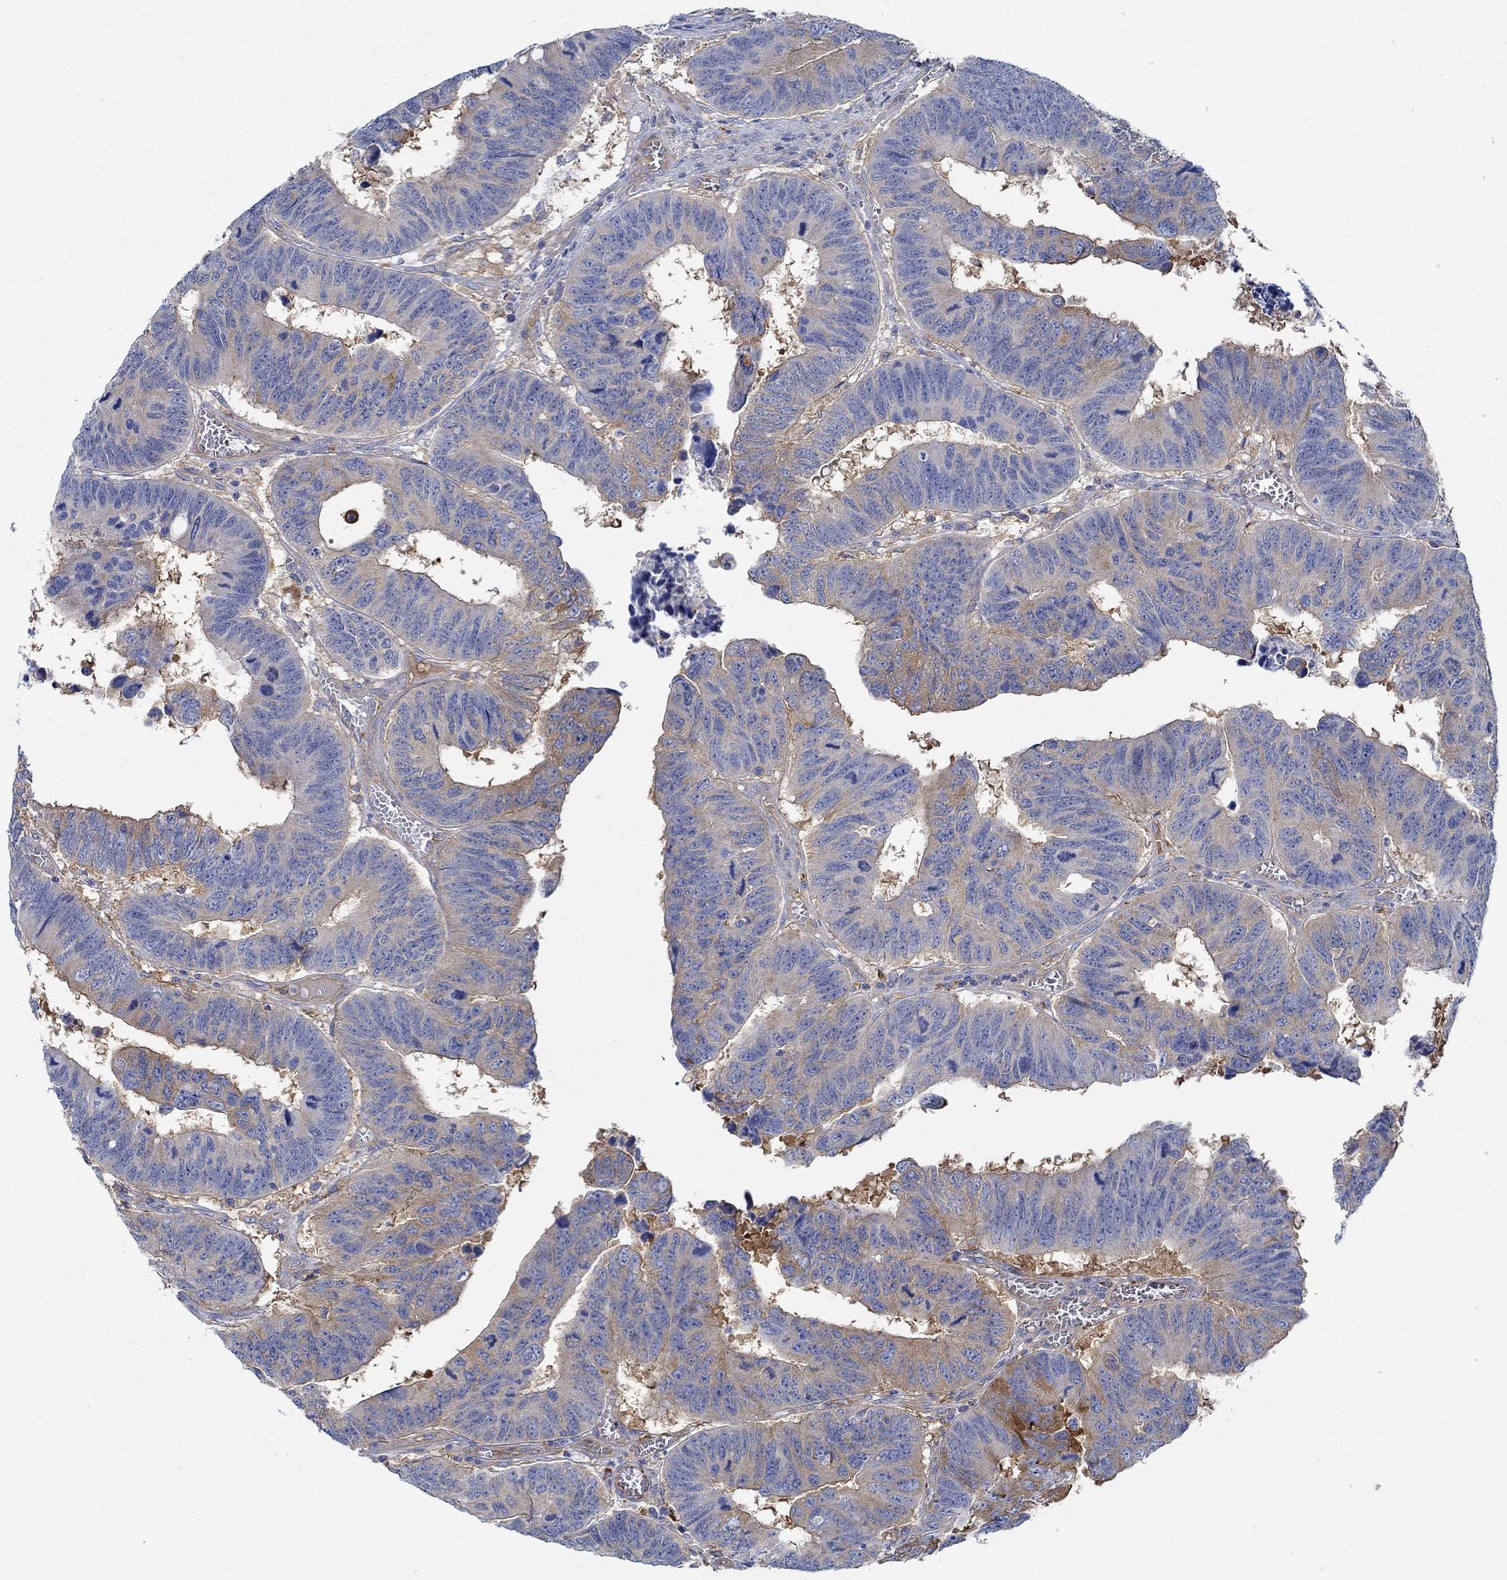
{"staining": {"intensity": "moderate", "quantity": "25%-75%", "location": "cytoplasmic/membranous"}, "tissue": "colorectal cancer", "cell_type": "Tumor cells", "image_type": "cancer", "snomed": [{"axis": "morphology", "description": "Adenocarcinoma, NOS"}, {"axis": "topography", "description": "Appendix"}, {"axis": "topography", "description": "Colon"}, {"axis": "topography", "description": "Cecum"}, {"axis": "topography", "description": "Colon asc"}], "caption": "Adenocarcinoma (colorectal) stained with DAB (3,3'-diaminobenzidine) immunohistochemistry (IHC) displays medium levels of moderate cytoplasmic/membranous staining in about 25%-75% of tumor cells.", "gene": "SPAG9", "patient": {"sex": "female", "age": 85}}